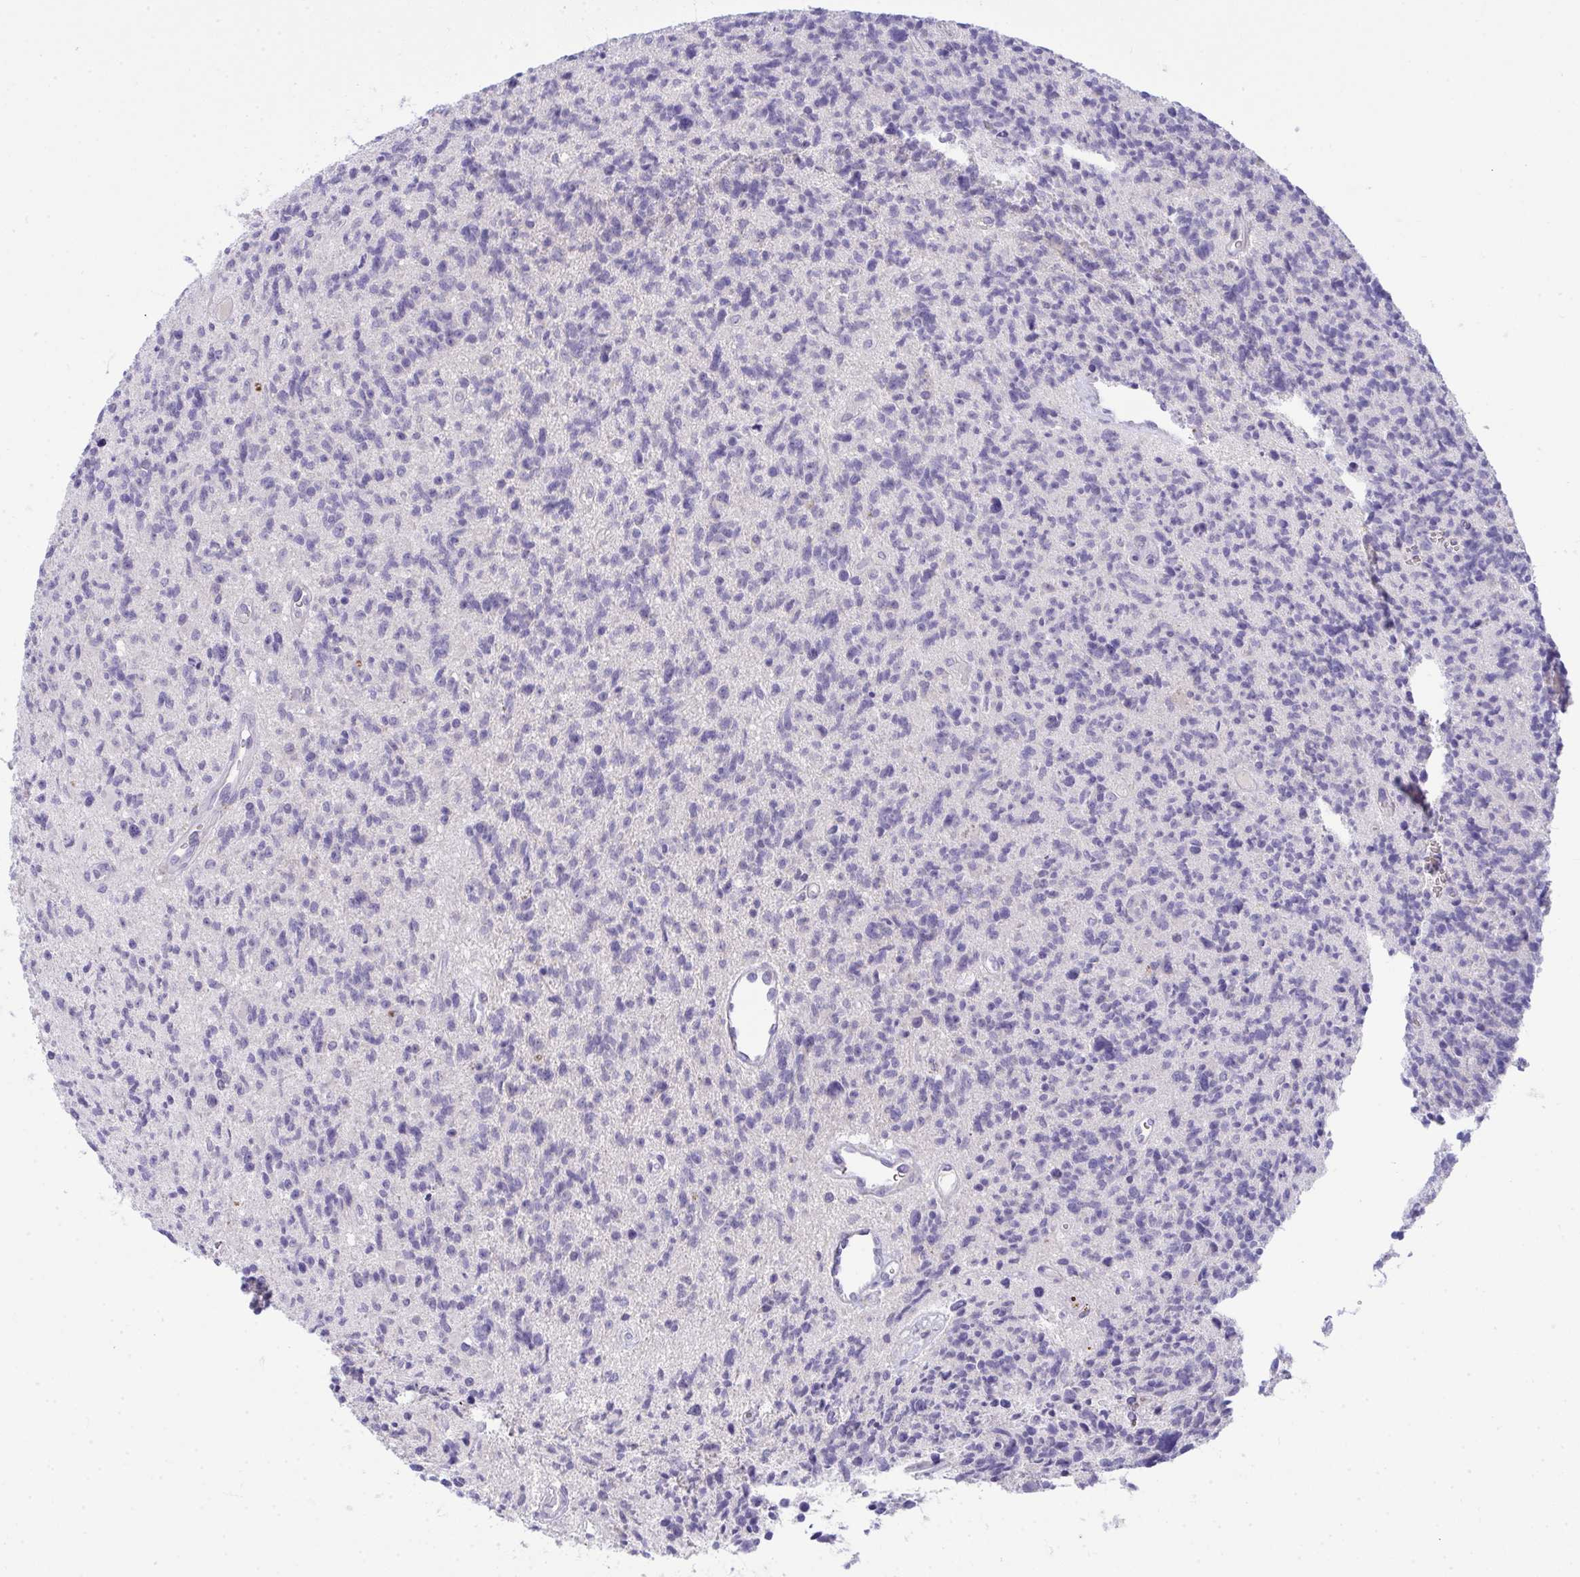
{"staining": {"intensity": "negative", "quantity": "none", "location": "none"}, "tissue": "glioma", "cell_type": "Tumor cells", "image_type": "cancer", "snomed": [{"axis": "morphology", "description": "Glioma, malignant, High grade"}, {"axis": "topography", "description": "Brain"}], "caption": "Immunohistochemistry (IHC) histopathology image of malignant glioma (high-grade) stained for a protein (brown), which reveals no staining in tumor cells.", "gene": "SPTB", "patient": {"sex": "male", "age": 29}}